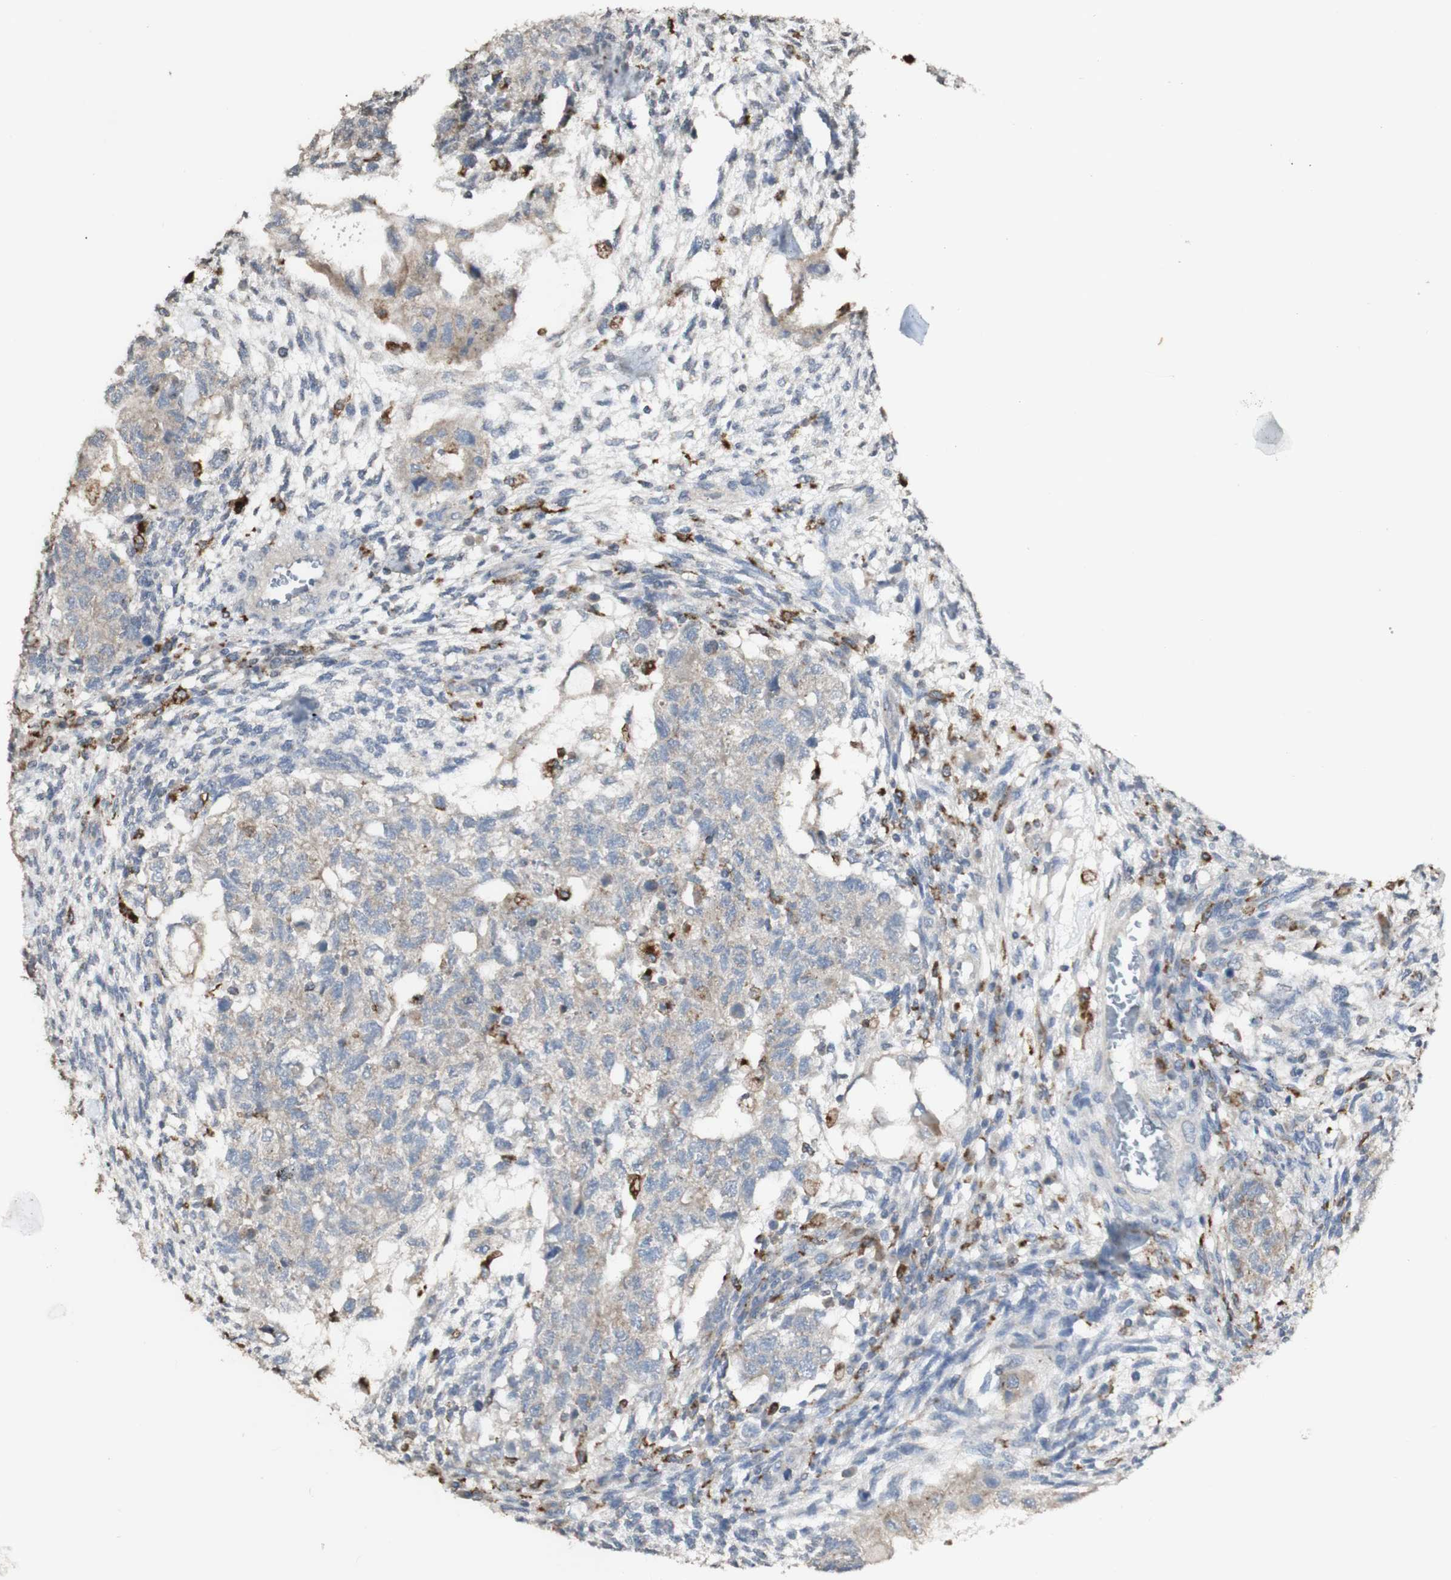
{"staining": {"intensity": "weak", "quantity": "<25%", "location": "cytoplasmic/membranous"}, "tissue": "testis cancer", "cell_type": "Tumor cells", "image_type": "cancer", "snomed": [{"axis": "morphology", "description": "Normal tissue, NOS"}, {"axis": "morphology", "description": "Carcinoma, Embryonal, NOS"}, {"axis": "topography", "description": "Testis"}], "caption": "Embryonal carcinoma (testis) was stained to show a protein in brown. There is no significant expression in tumor cells. (DAB immunohistochemistry, high magnification).", "gene": "ATP6V1E1", "patient": {"sex": "male", "age": 36}}